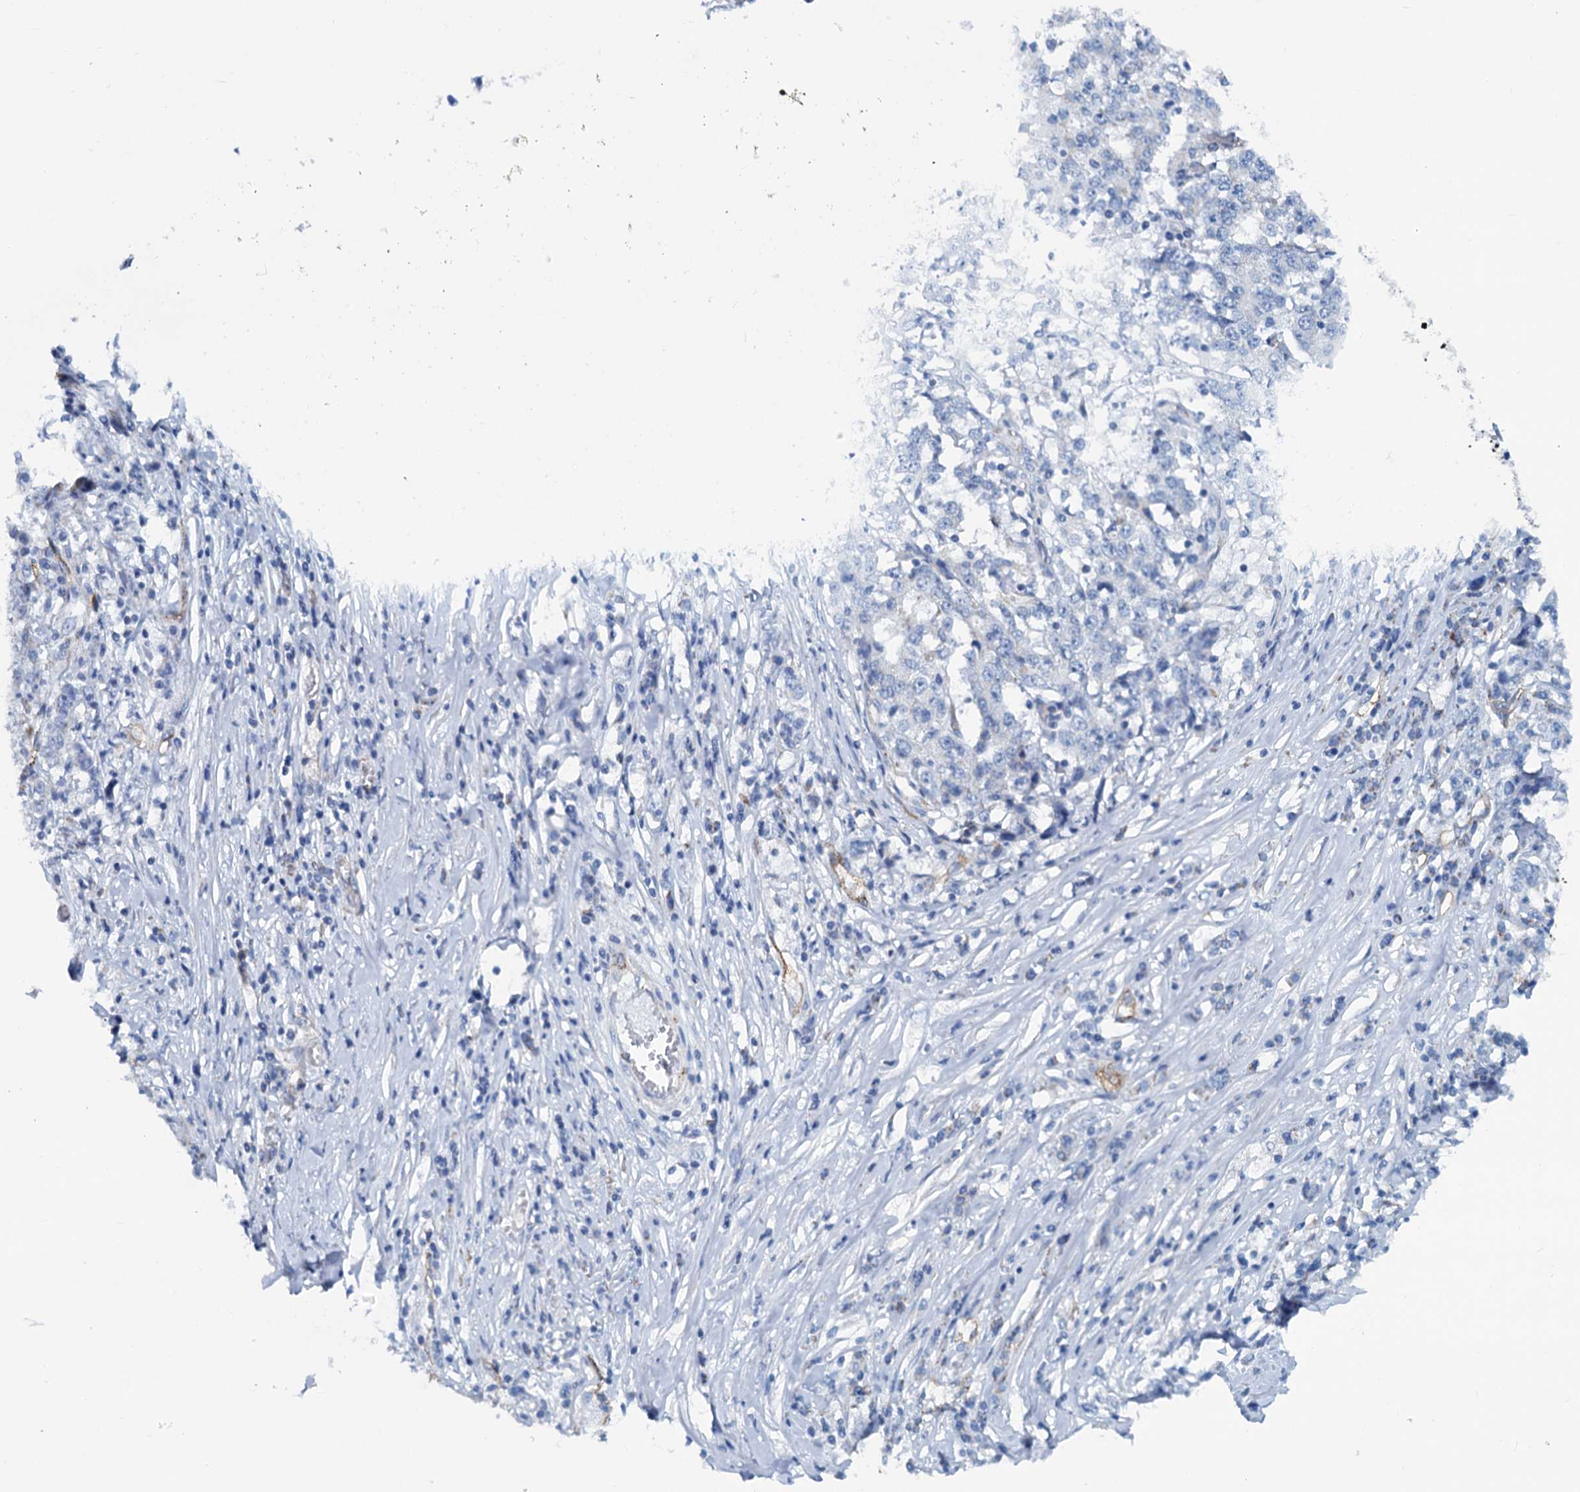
{"staining": {"intensity": "negative", "quantity": "none", "location": "none"}, "tissue": "stomach cancer", "cell_type": "Tumor cells", "image_type": "cancer", "snomed": [{"axis": "morphology", "description": "Adenocarcinoma, NOS"}, {"axis": "topography", "description": "Stomach"}], "caption": "A photomicrograph of stomach cancer (adenocarcinoma) stained for a protein displays no brown staining in tumor cells. (DAB (3,3'-diaminobenzidine) IHC, high magnification).", "gene": "SLC1A3", "patient": {"sex": "male", "age": 59}}